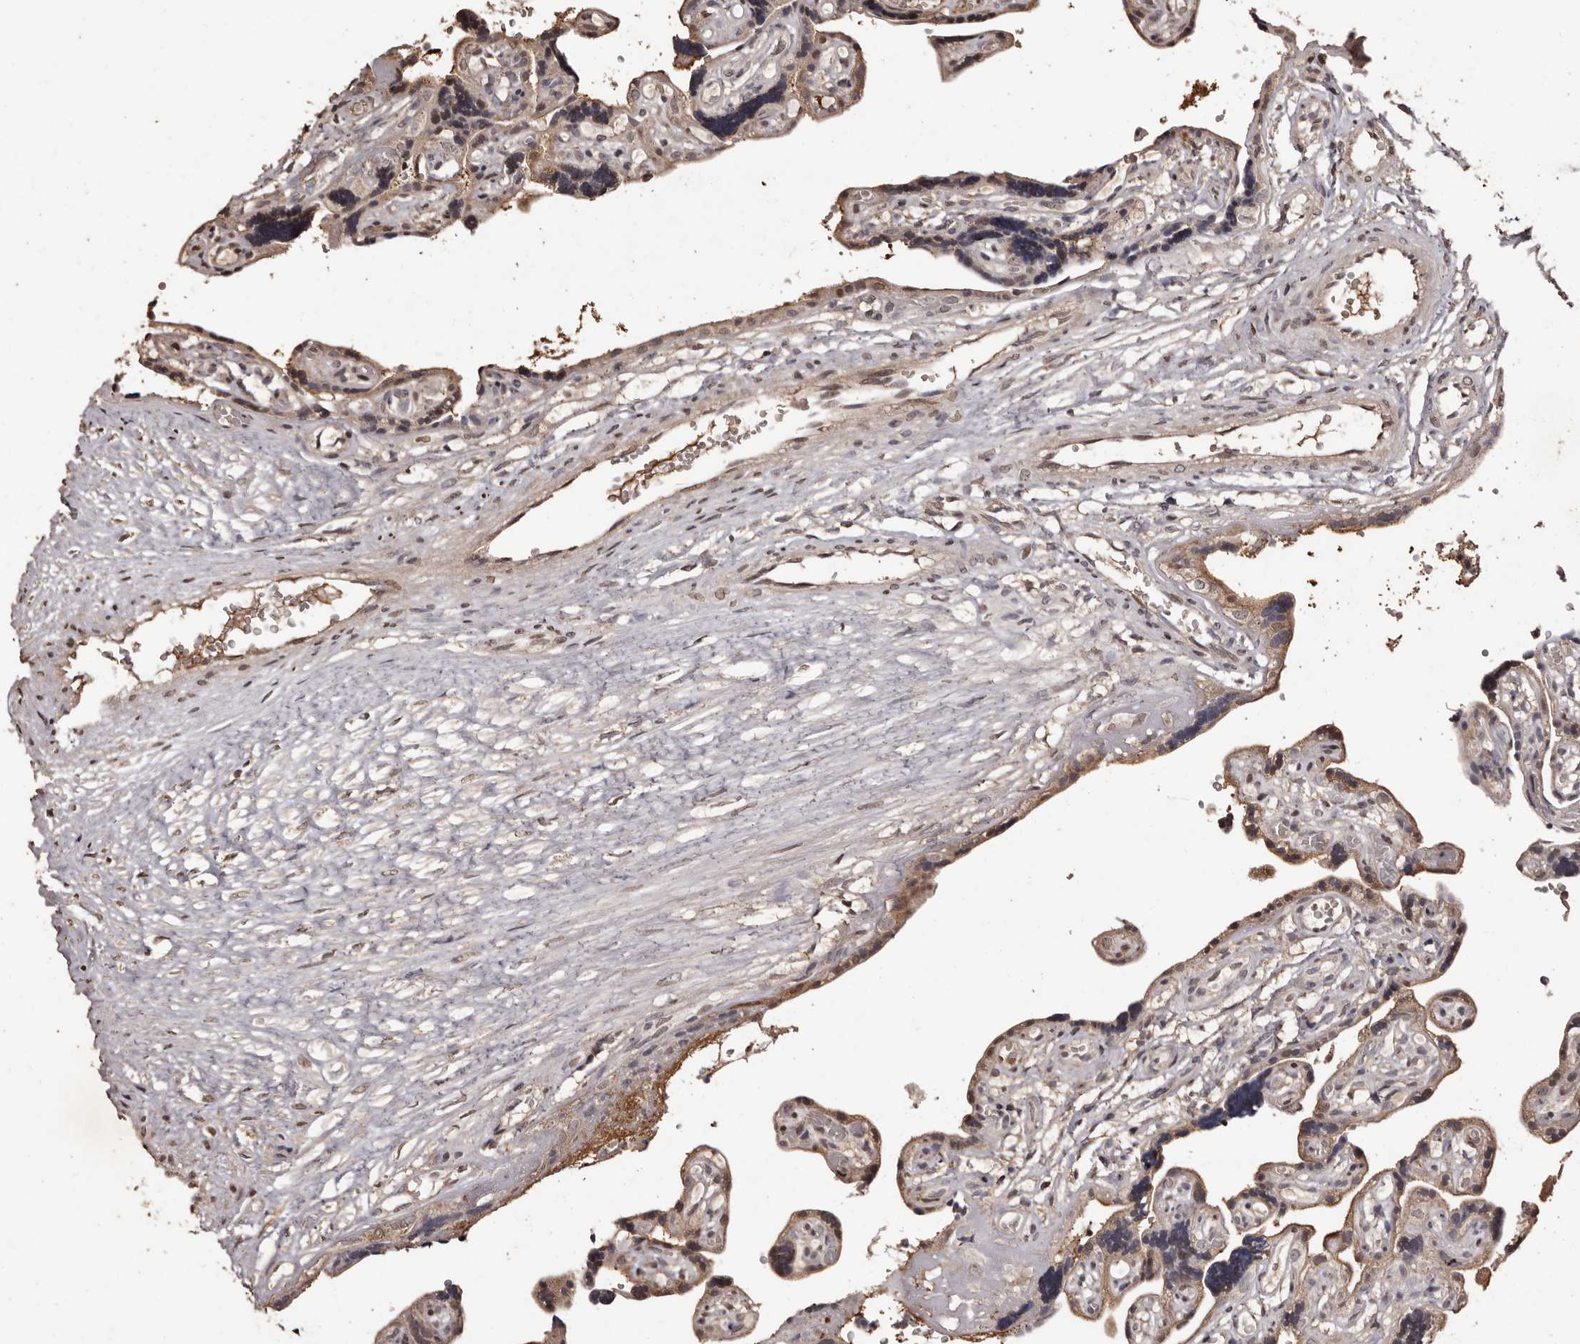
{"staining": {"intensity": "weak", "quantity": ">75%", "location": "cytoplasmic/membranous"}, "tissue": "placenta", "cell_type": "Decidual cells", "image_type": "normal", "snomed": [{"axis": "morphology", "description": "Normal tissue, NOS"}, {"axis": "topography", "description": "Placenta"}], "caption": "Protein analysis of normal placenta demonstrates weak cytoplasmic/membranous positivity in approximately >75% of decidual cells. The staining was performed using DAB (3,3'-diaminobenzidine), with brown indicating positive protein expression. Nuclei are stained blue with hematoxylin.", "gene": "NAV1", "patient": {"sex": "female", "age": 30}}